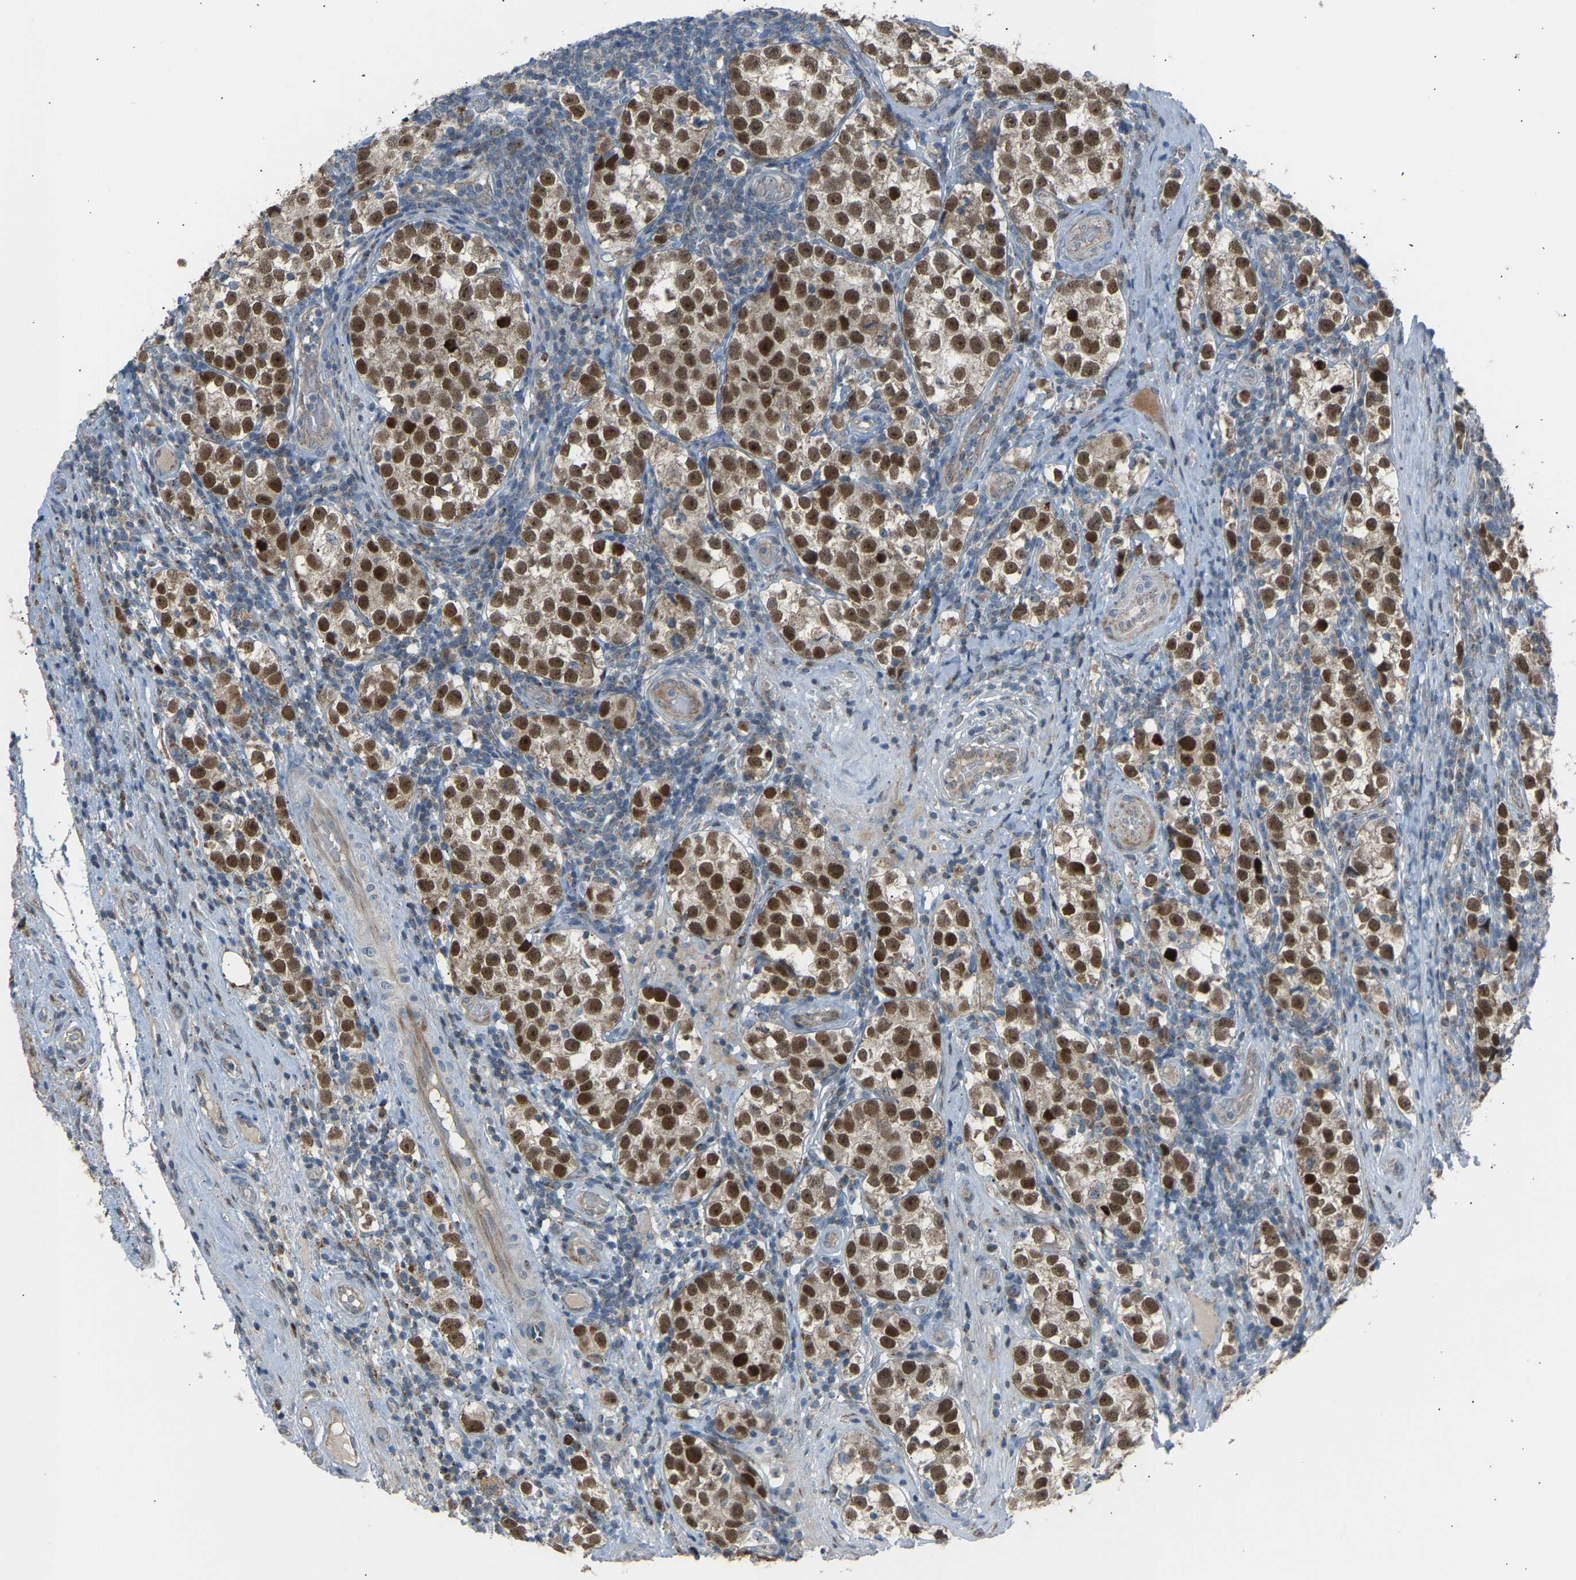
{"staining": {"intensity": "strong", "quantity": ">75%", "location": "nuclear"}, "tissue": "testis cancer", "cell_type": "Tumor cells", "image_type": "cancer", "snomed": [{"axis": "morphology", "description": "Normal tissue, NOS"}, {"axis": "morphology", "description": "Seminoma, NOS"}, {"axis": "topography", "description": "Testis"}], "caption": "Seminoma (testis) stained with DAB immunohistochemistry (IHC) displays high levels of strong nuclear positivity in approximately >75% of tumor cells.", "gene": "VPS41", "patient": {"sex": "male", "age": 43}}